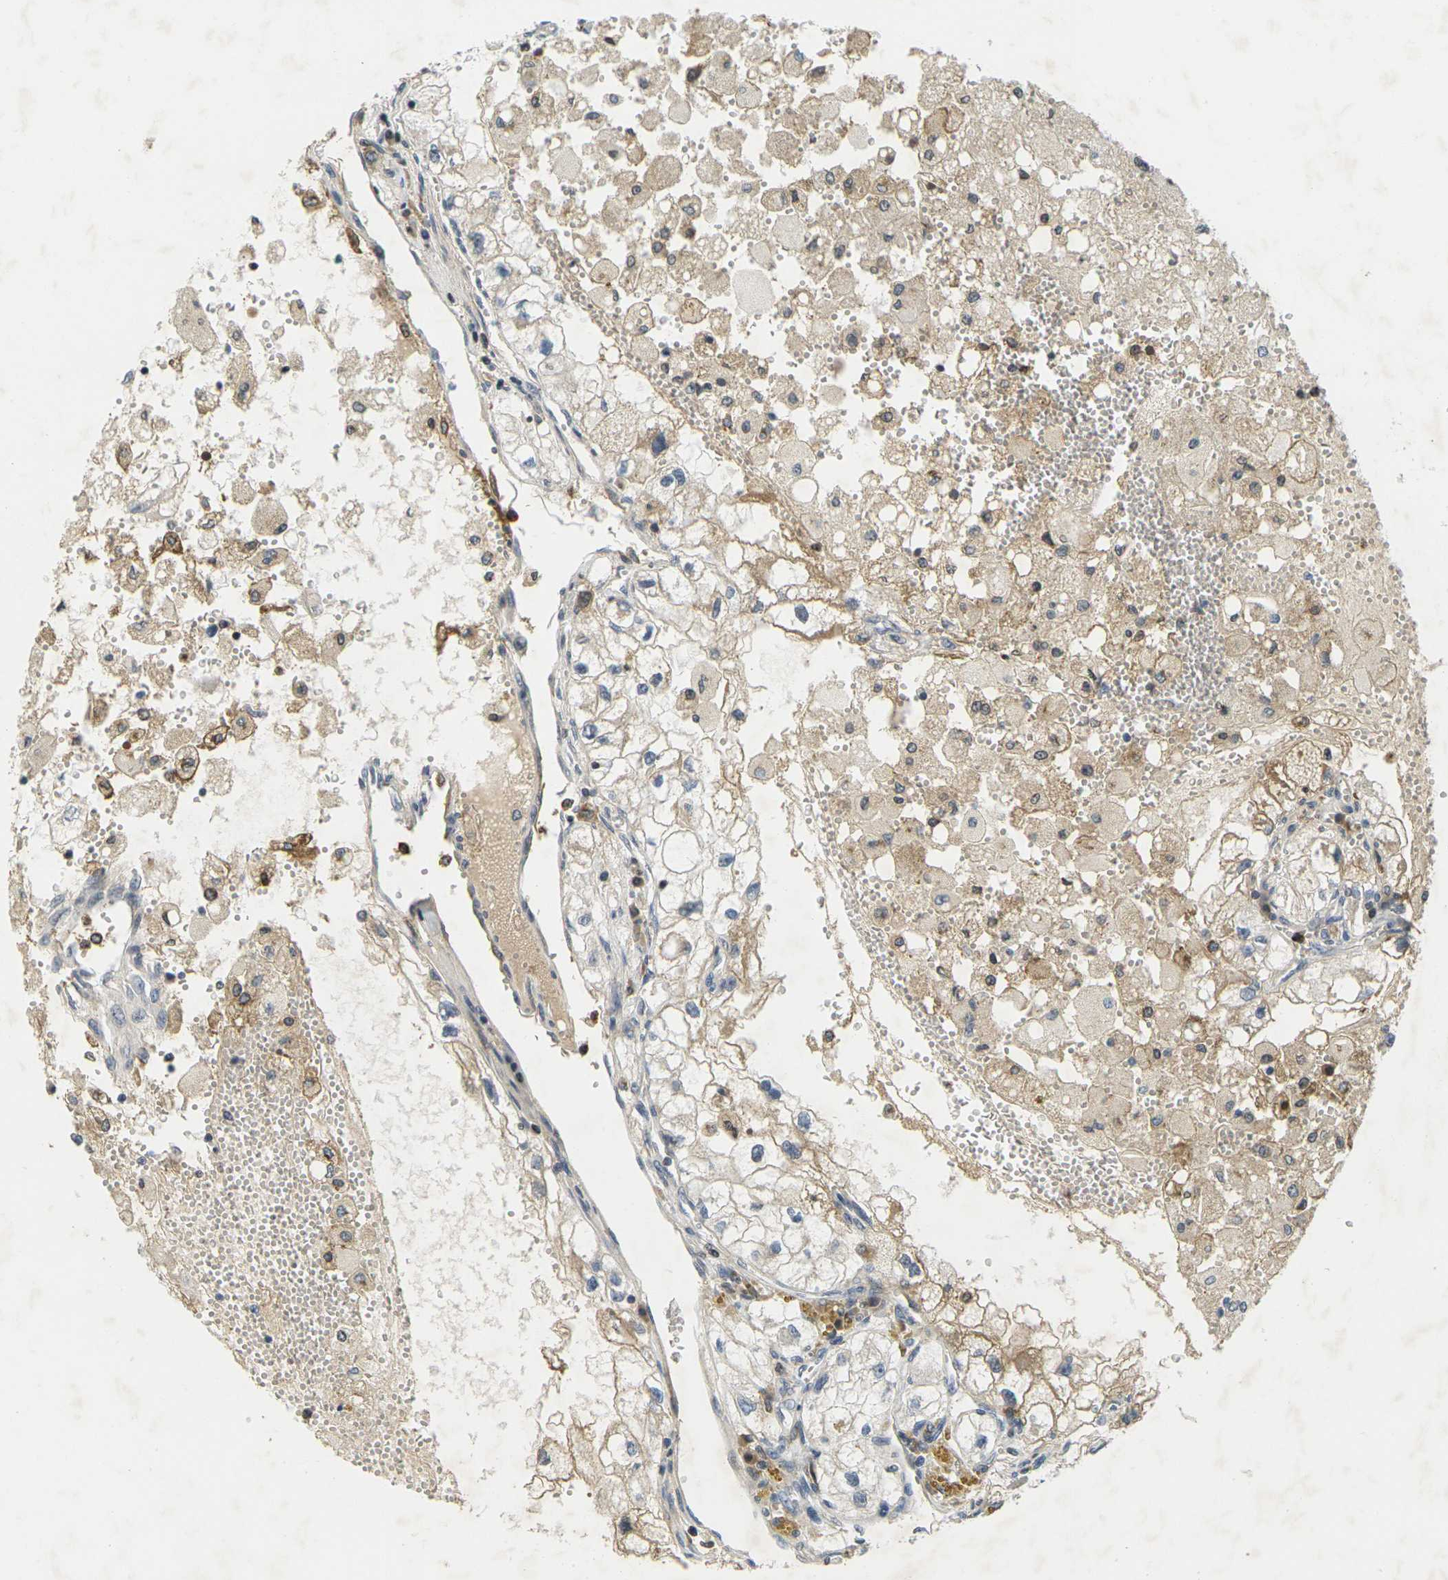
{"staining": {"intensity": "weak", "quantity": "25%-75%", "location": "cytoplasmic/membranous"}, "tissue": "renal cancer", "cell_type": "Tumor cells", "image_type": "cancer", "snomed": [{"axis": "morphology", "description": "Adenocarcinoma, NOS"}, {"axis": "topography", "description": "Kidney"}], "caption": "Tumor cells exhibit low levels of weak cytoplasmic/membranous expression in approximately 25%-75% of cells in human renal adenocarcinoma.", "gene": "C1QC", "patient": {"sex": "female", "age": 70}}